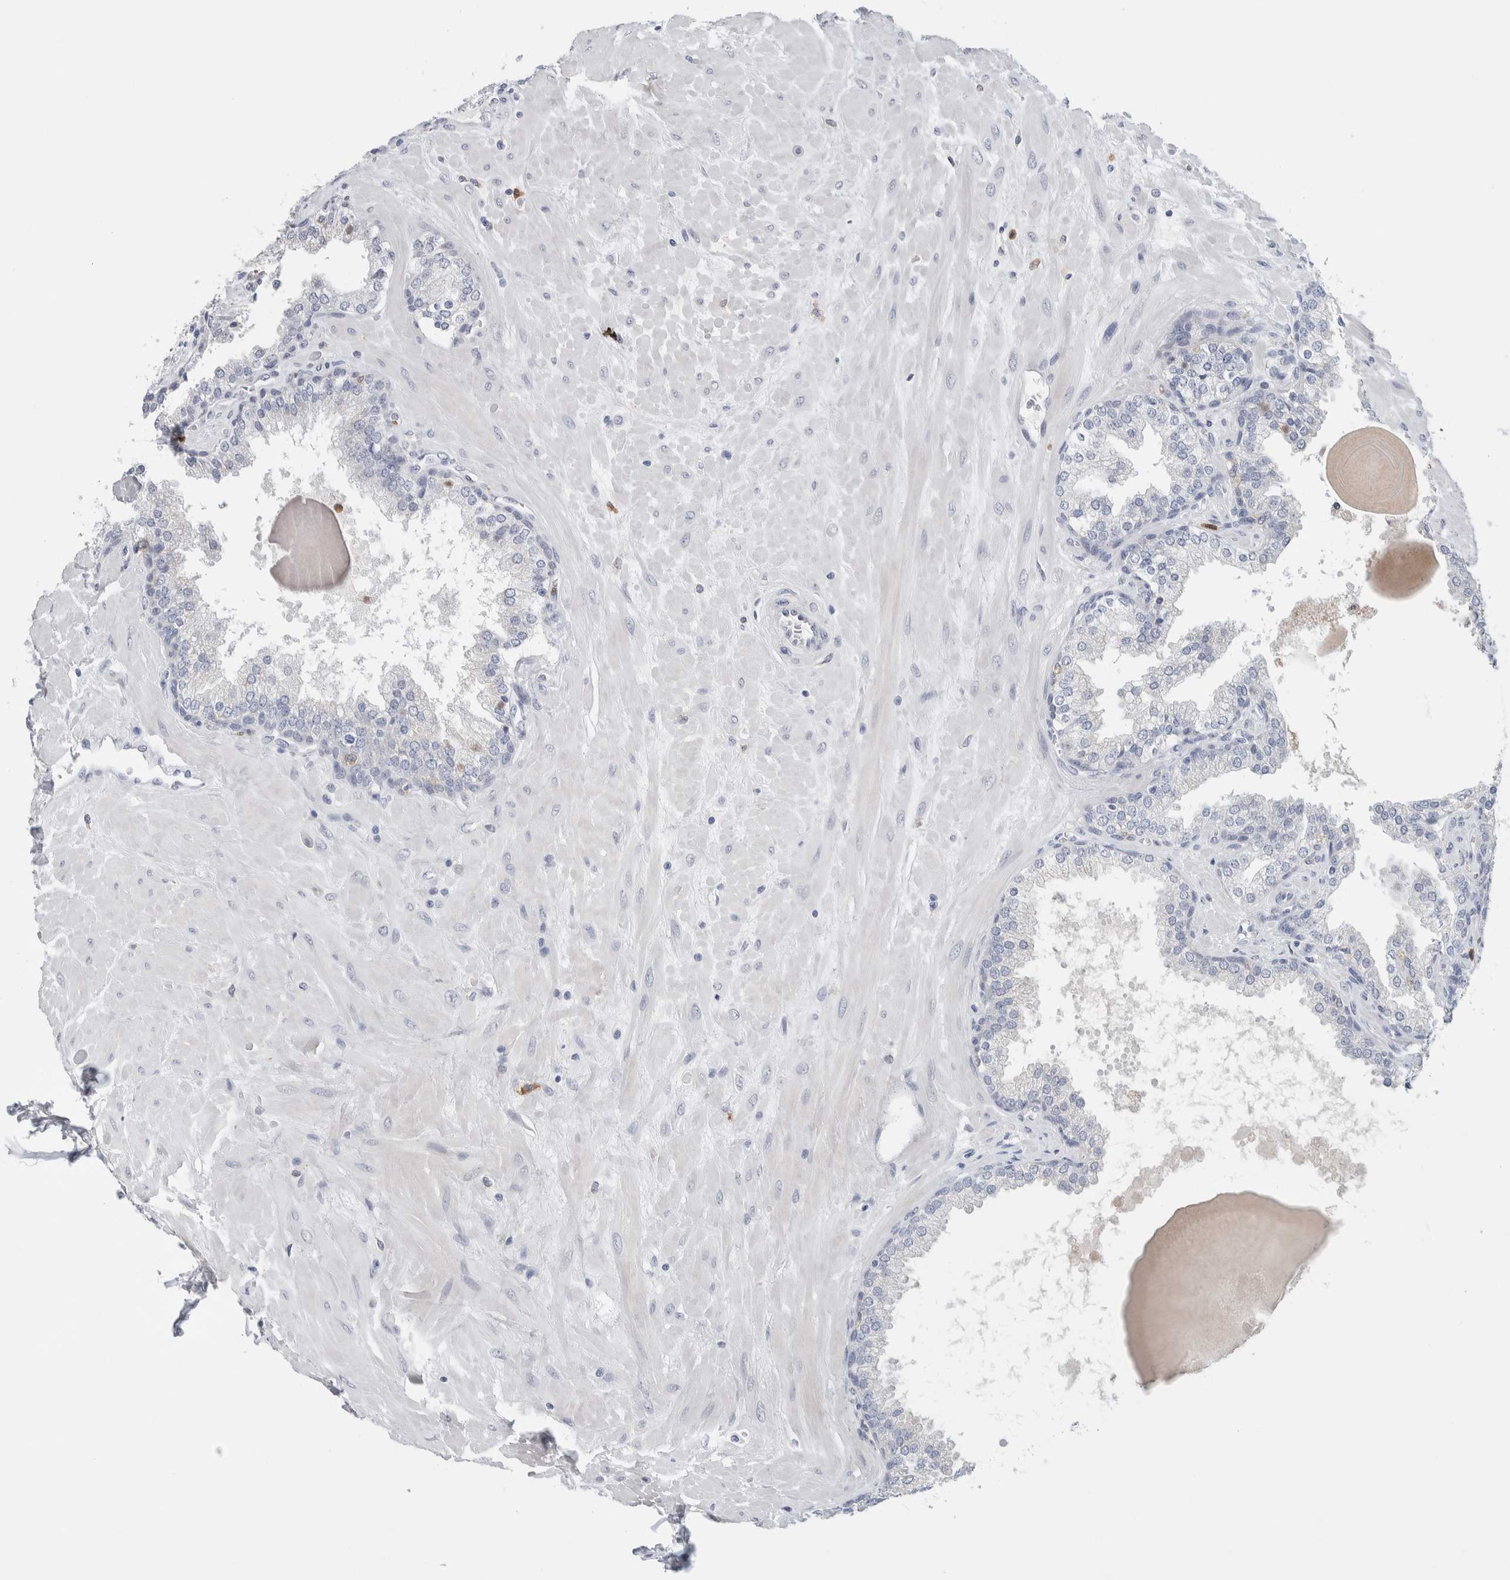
{"staining": {"intensity": "negative", "quantity": "none", "location": "none"}, "tissue": "prostate", "cell_type": "Glandular cells", "image_type": "normal", "snomed": [{"axis": "morphology", "description": "Normal tissue, NOS"}, {"axis": "topography", "description": "Prostate"}], "caption": "Protein analysis of benign prostate shows no significant staining in glandular cells.", "gene": "NCF2", "patient": {"sex": "male", "age": 51}}